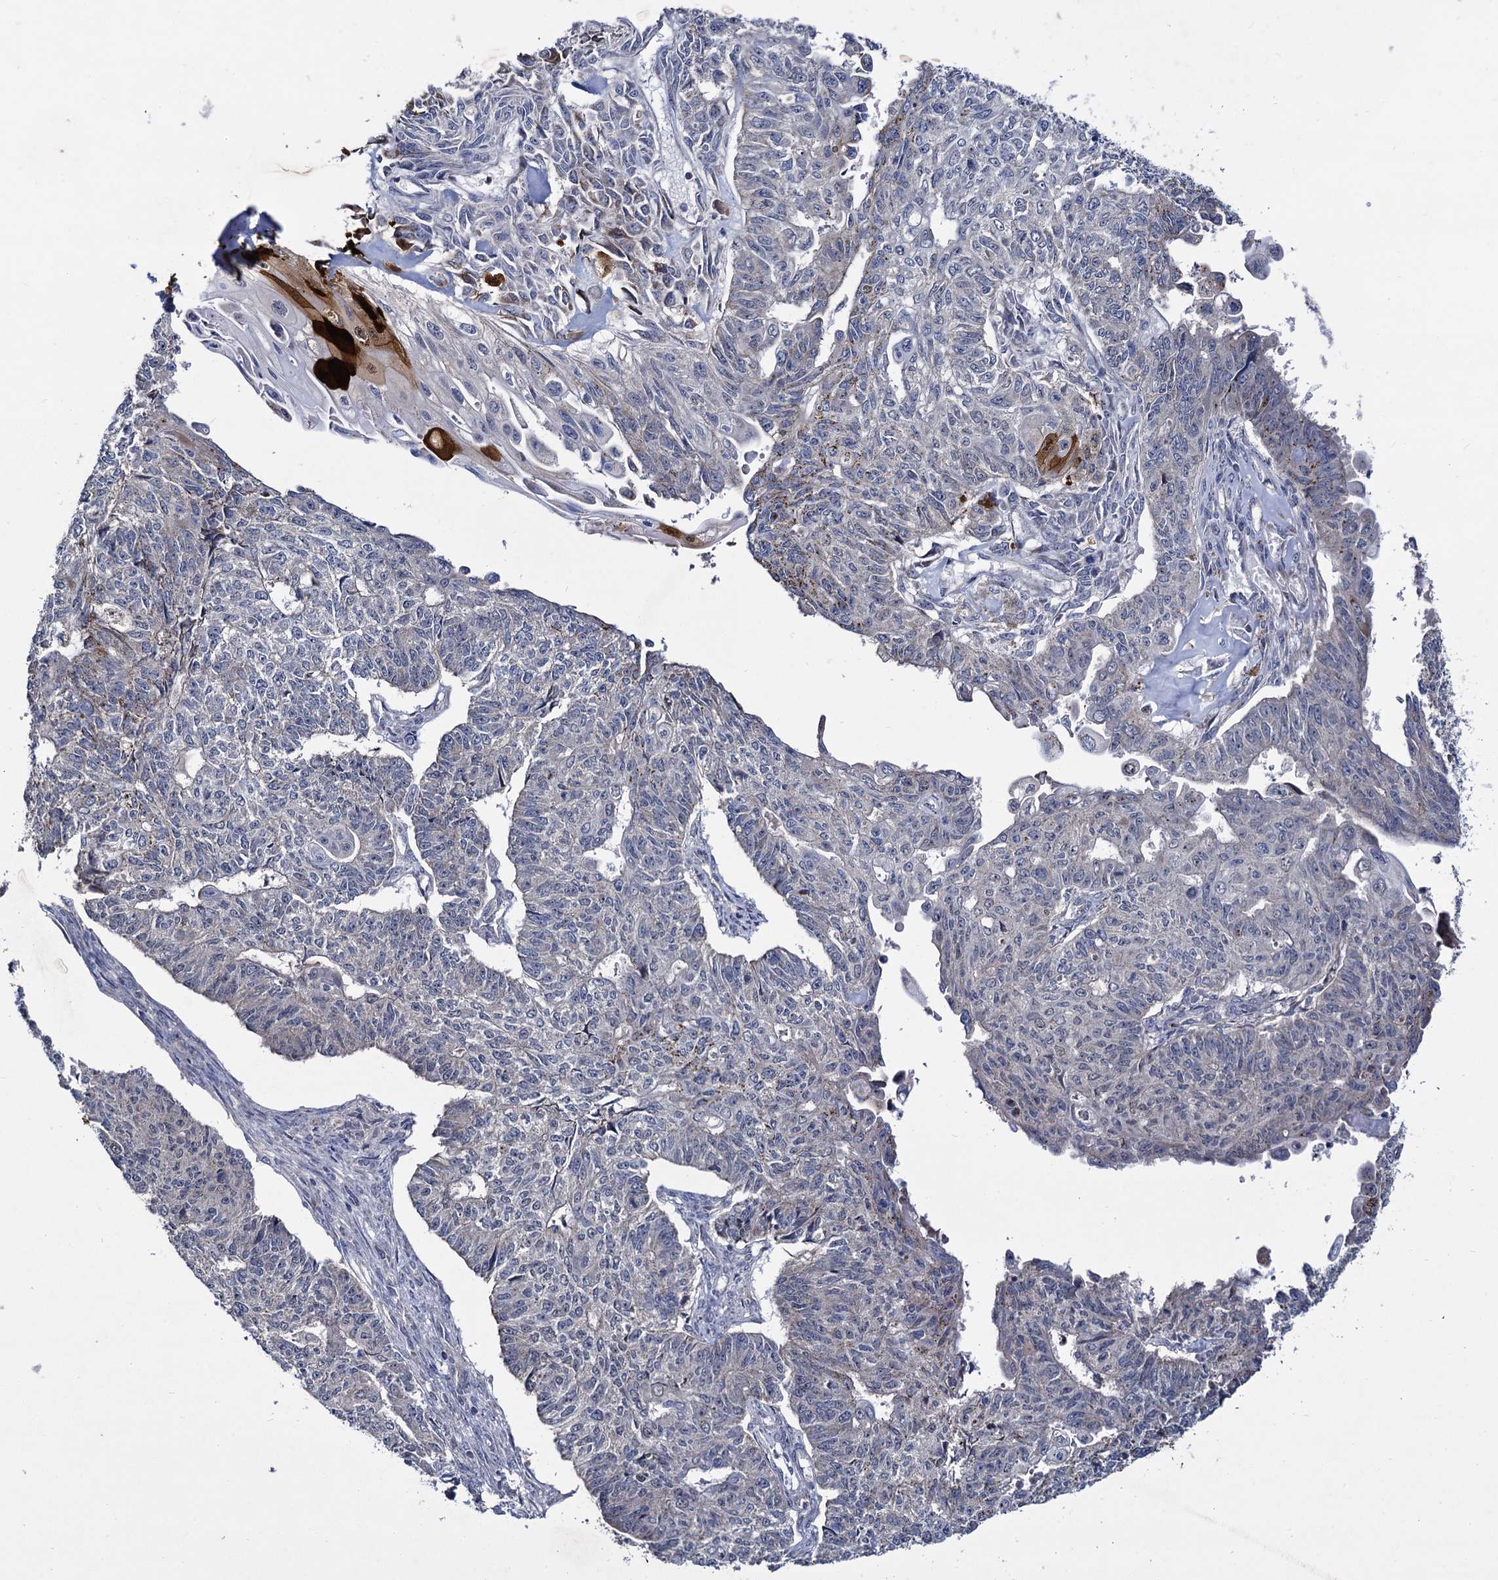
{"staining": {"intensity": "negative", "quantity": "none", "location": "none"}, "tissue": "endometrial cancer", "cell_type": "Tumor cells", "image_type": "cancer", "snomed": [{"axis": "morphology", "description": "Adenocarcinoma, NOS"}, {"axis": "topography", "description": "Endometrium"}], "caption": "This photomicrograph is of adenocarcinoma (endometrial) stained with IHC to label a protein in brown with the nuclei are counter-stained blue. There is no positivity in tumor cells.", "gene": "RPUSD4", "patient": {"sex": "female", "age": 32}}